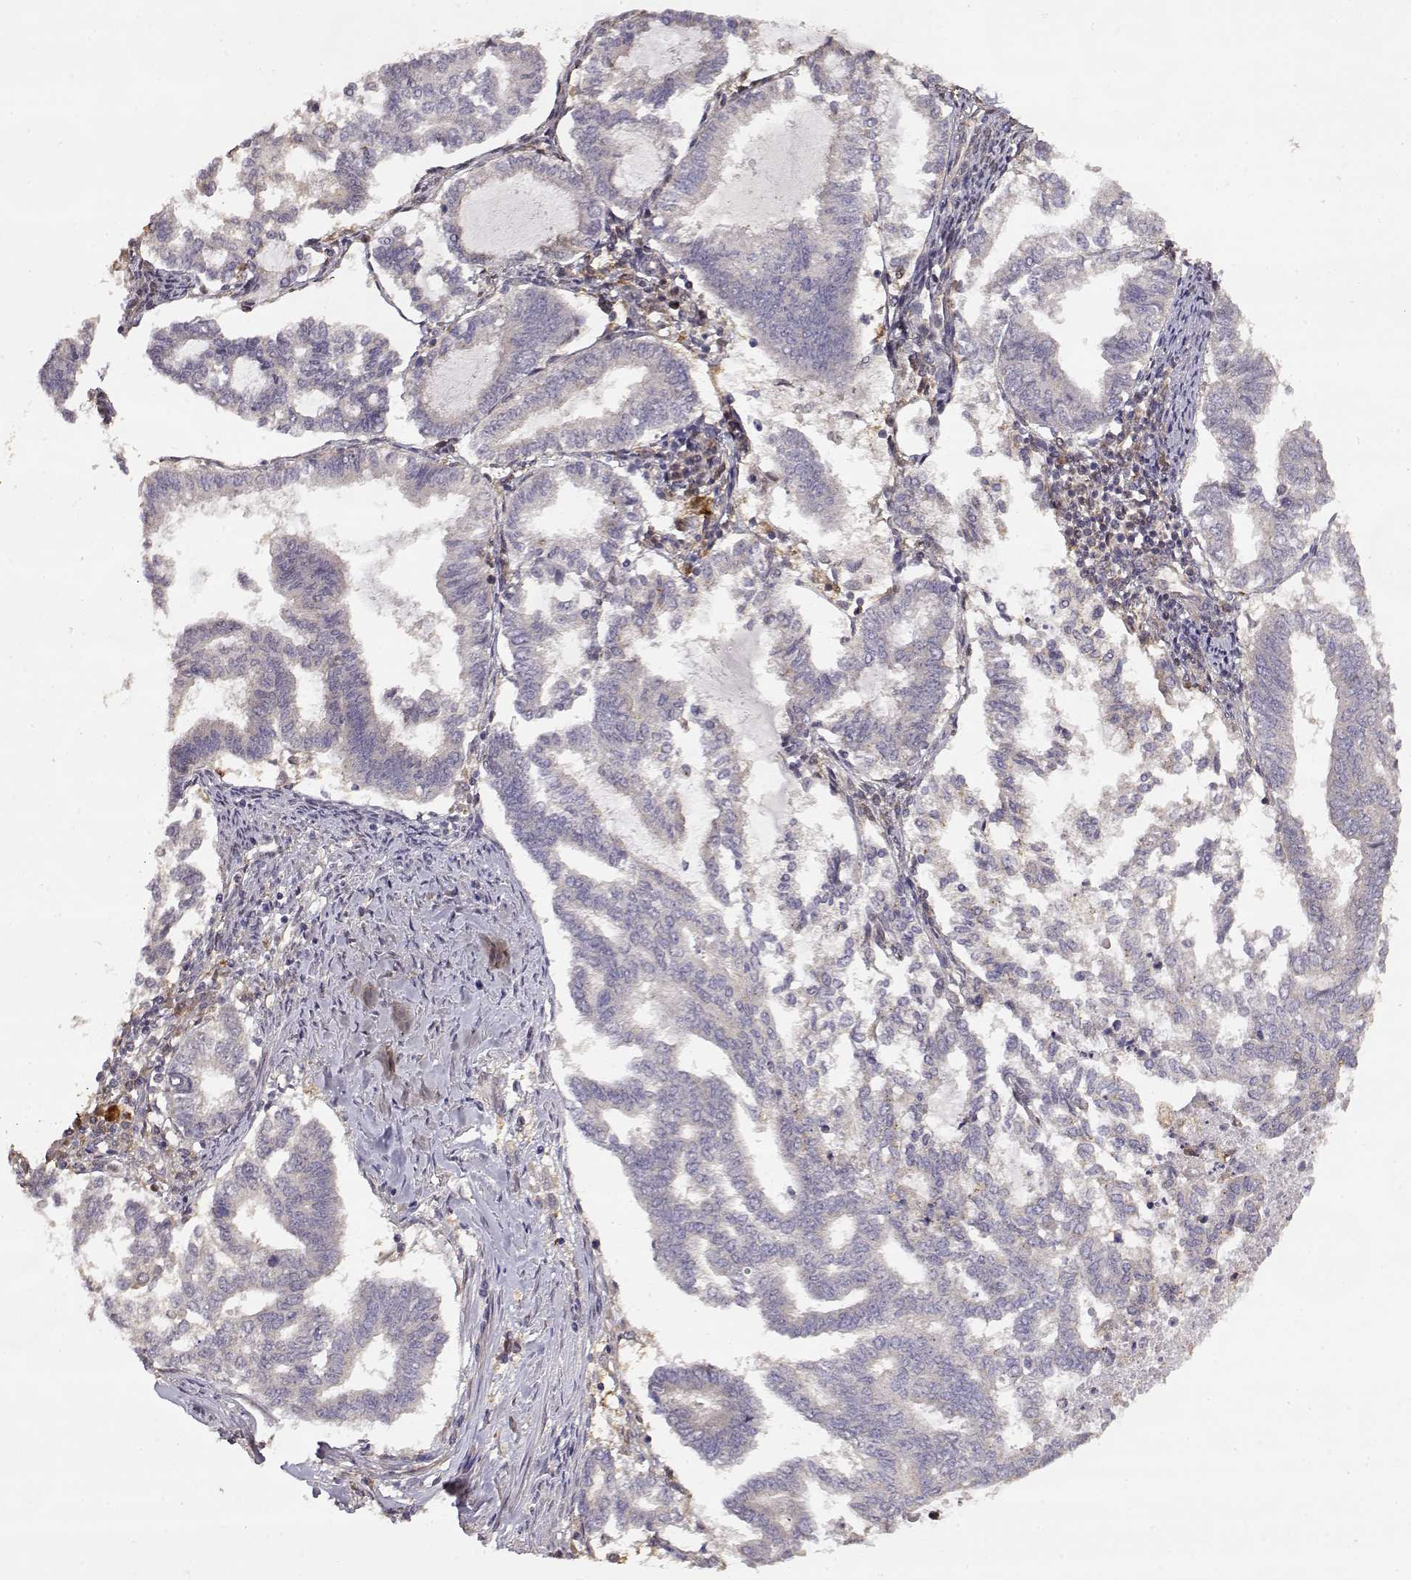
{"staining": {"intensity": "weak", "quantity": "<25%", "location": "cytoplasmic/membranous"}, "tissue": "endometrial cancer", "cell_type": "Tumor cells", "image_type": "cancer", "snomed": [{"axis": "morphology", "description": "Adenocarcinoma, NOS"}, {"axis": "topography", "description": "Endometrium"}], "caption": "This photomicrograph is of adenocarcinoma (endometrial) stained with immunohistochemistry (IHC) to label a protein in brown with the nuclei are counter-stained blue. There is no positivity in tumor cells. (Brightfield microscopy of DAB (3,3'-diaminobenzidine) immunohistochemistry (IHC) at high magnification).", "gene": "CRIM1", "patient": {"sex": "female", "age": 79}}